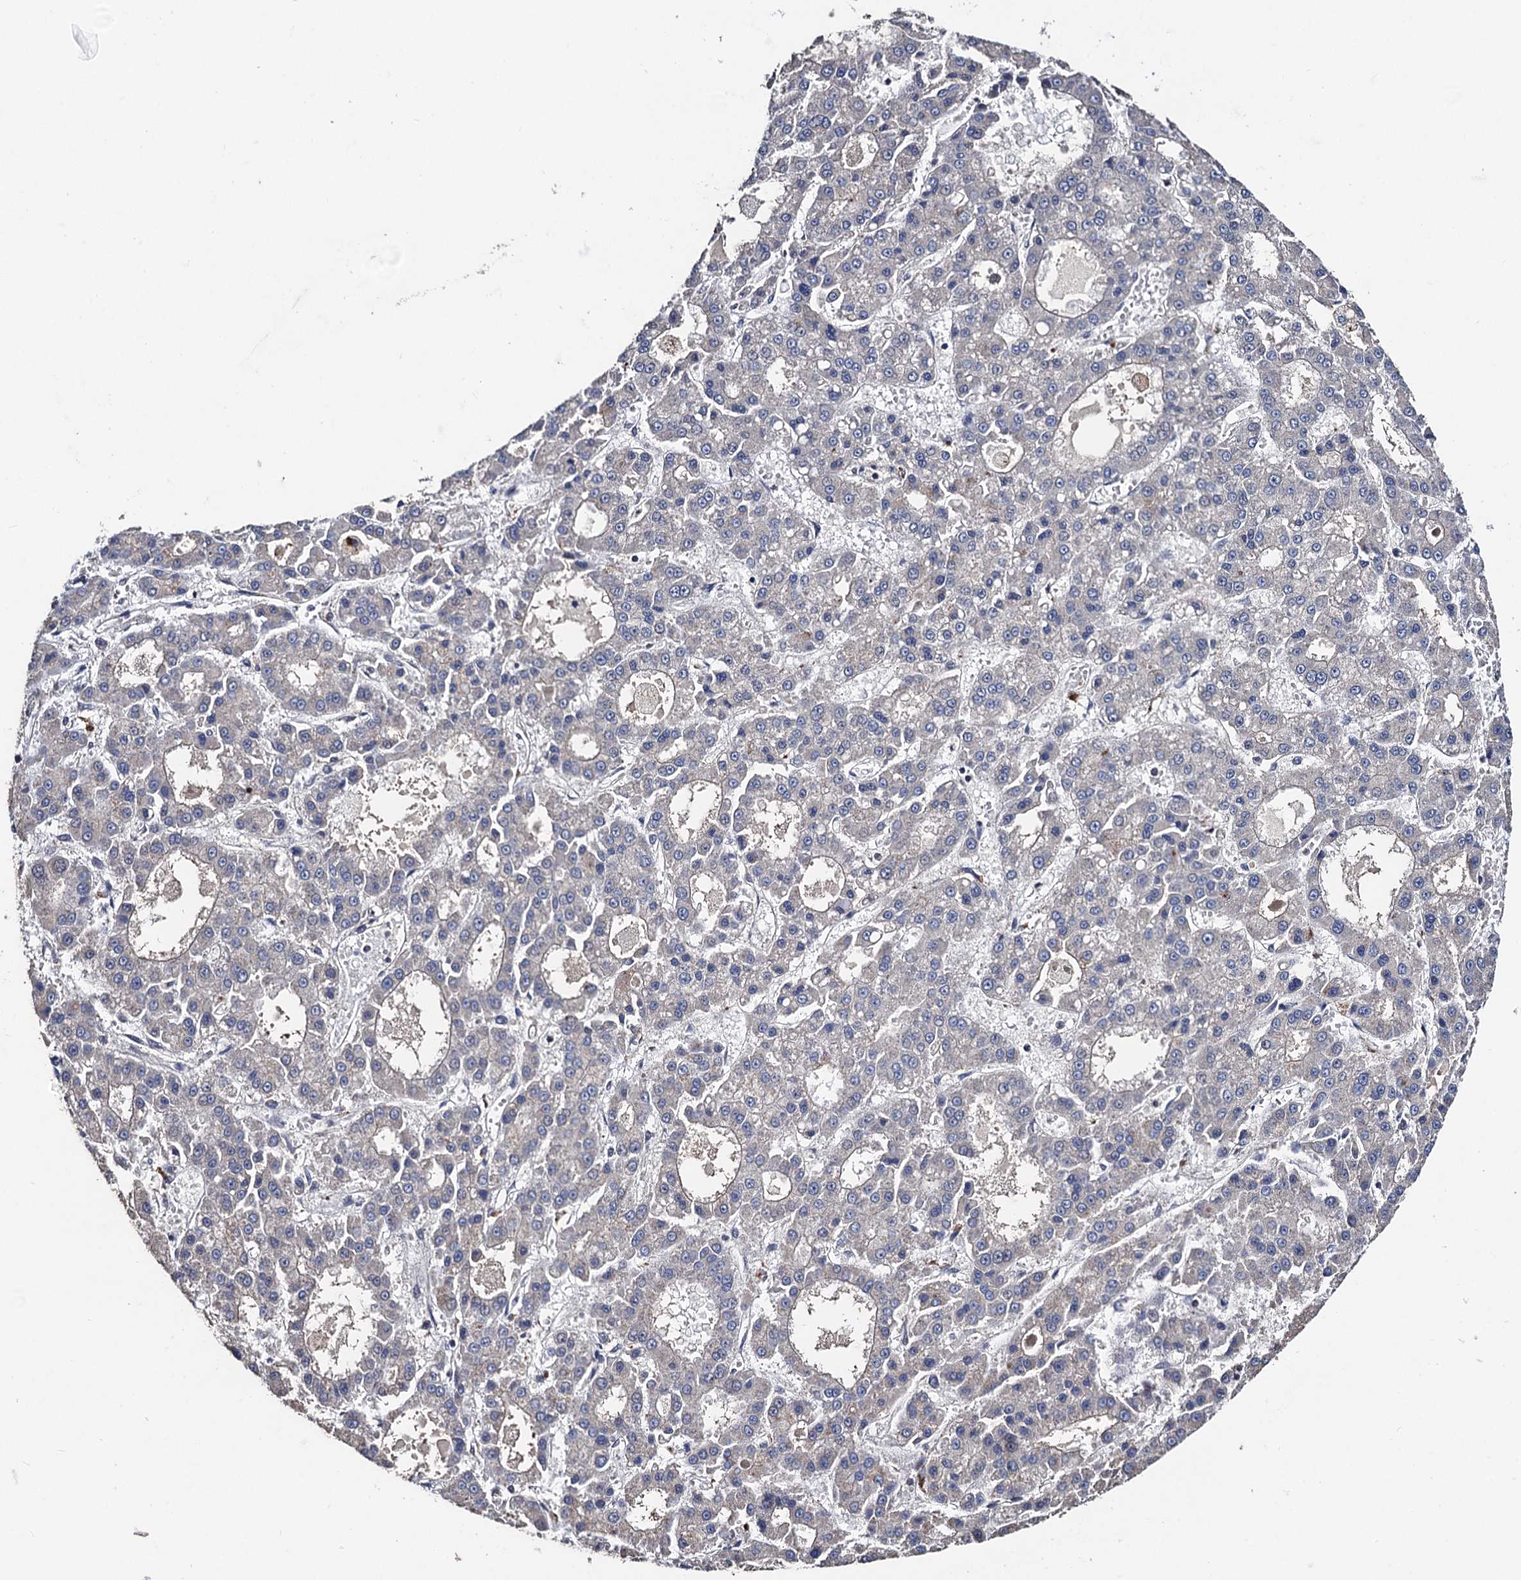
{"staining": {"intensity": "negative", "quantity": "none", "location": "none"}, "tissue": "liver cancer", "cell_type": "Tumor cells", "image_type": "cancer", "snomed": [{"axis": "morphology", "description": "Carcinoma, Hepatocellular, NOS"}, {"axis": "topography", "description": "Liver"}], "caption": "This is an IHC micrograph of human liver cancer. There is no staining in tumor cells.", "gene": "PPTC7", "patient": {"sex": "male", "age": 70}}